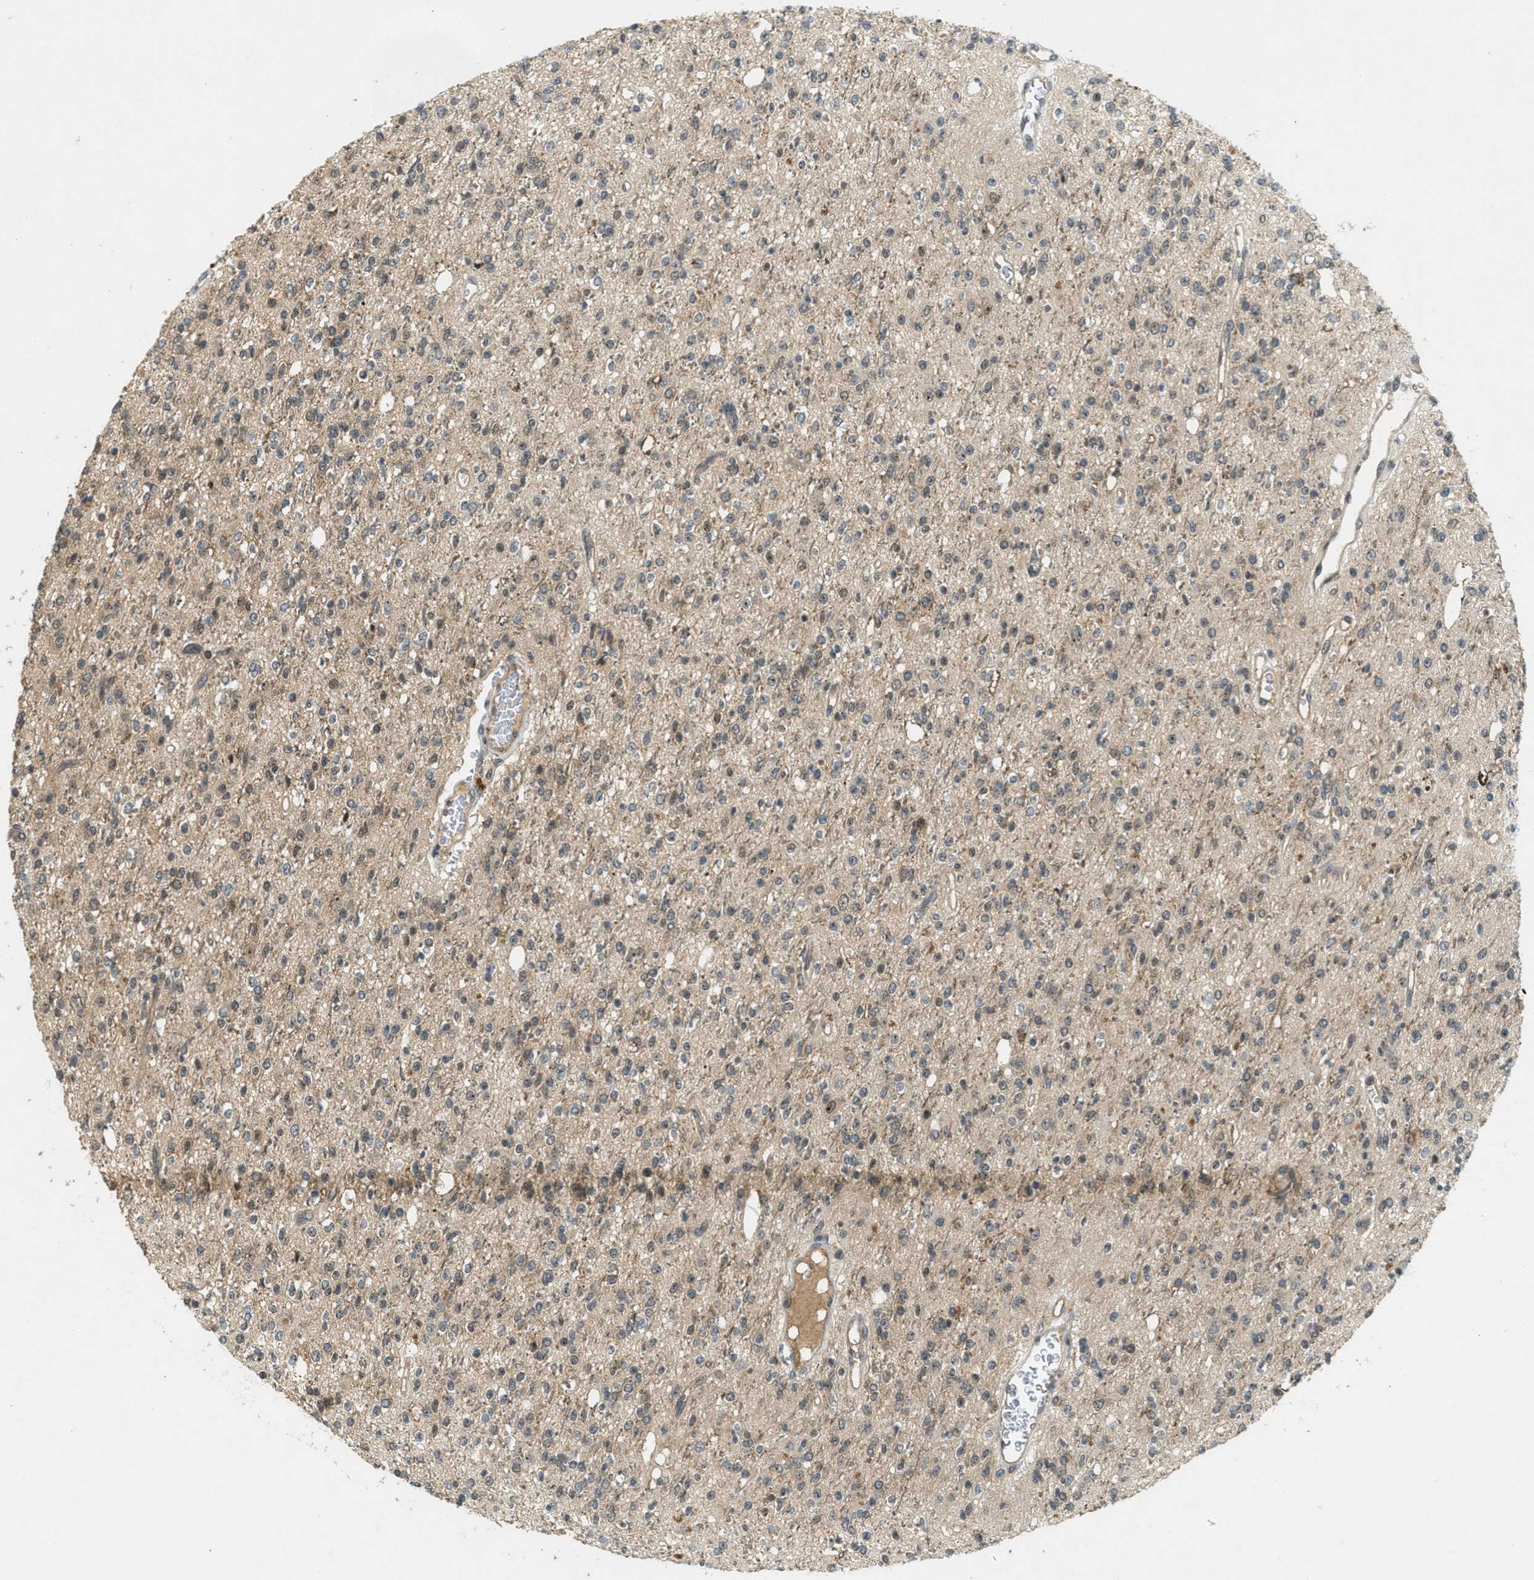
{"staining": {"intensity": "negative", "quantity": "none", "location": "none"}, "tissue": "glioma", "cell_type": "Tumor cells", "image_type": "cancer", "snomed": [{"axis": "morphology", "description": "Glioma, malignant, High grade"}, {"axis": "topography", "description": "Brain"}], "caption": "Tumor cells show no significant positivity in glioma. (Stains: DAB immunohistochemistry with hematoxylin counter stain, Microscopy: brightfield microscopy at high magnification).", "gene": "STK11", "patient": {"sex": "male", "age": 34}}